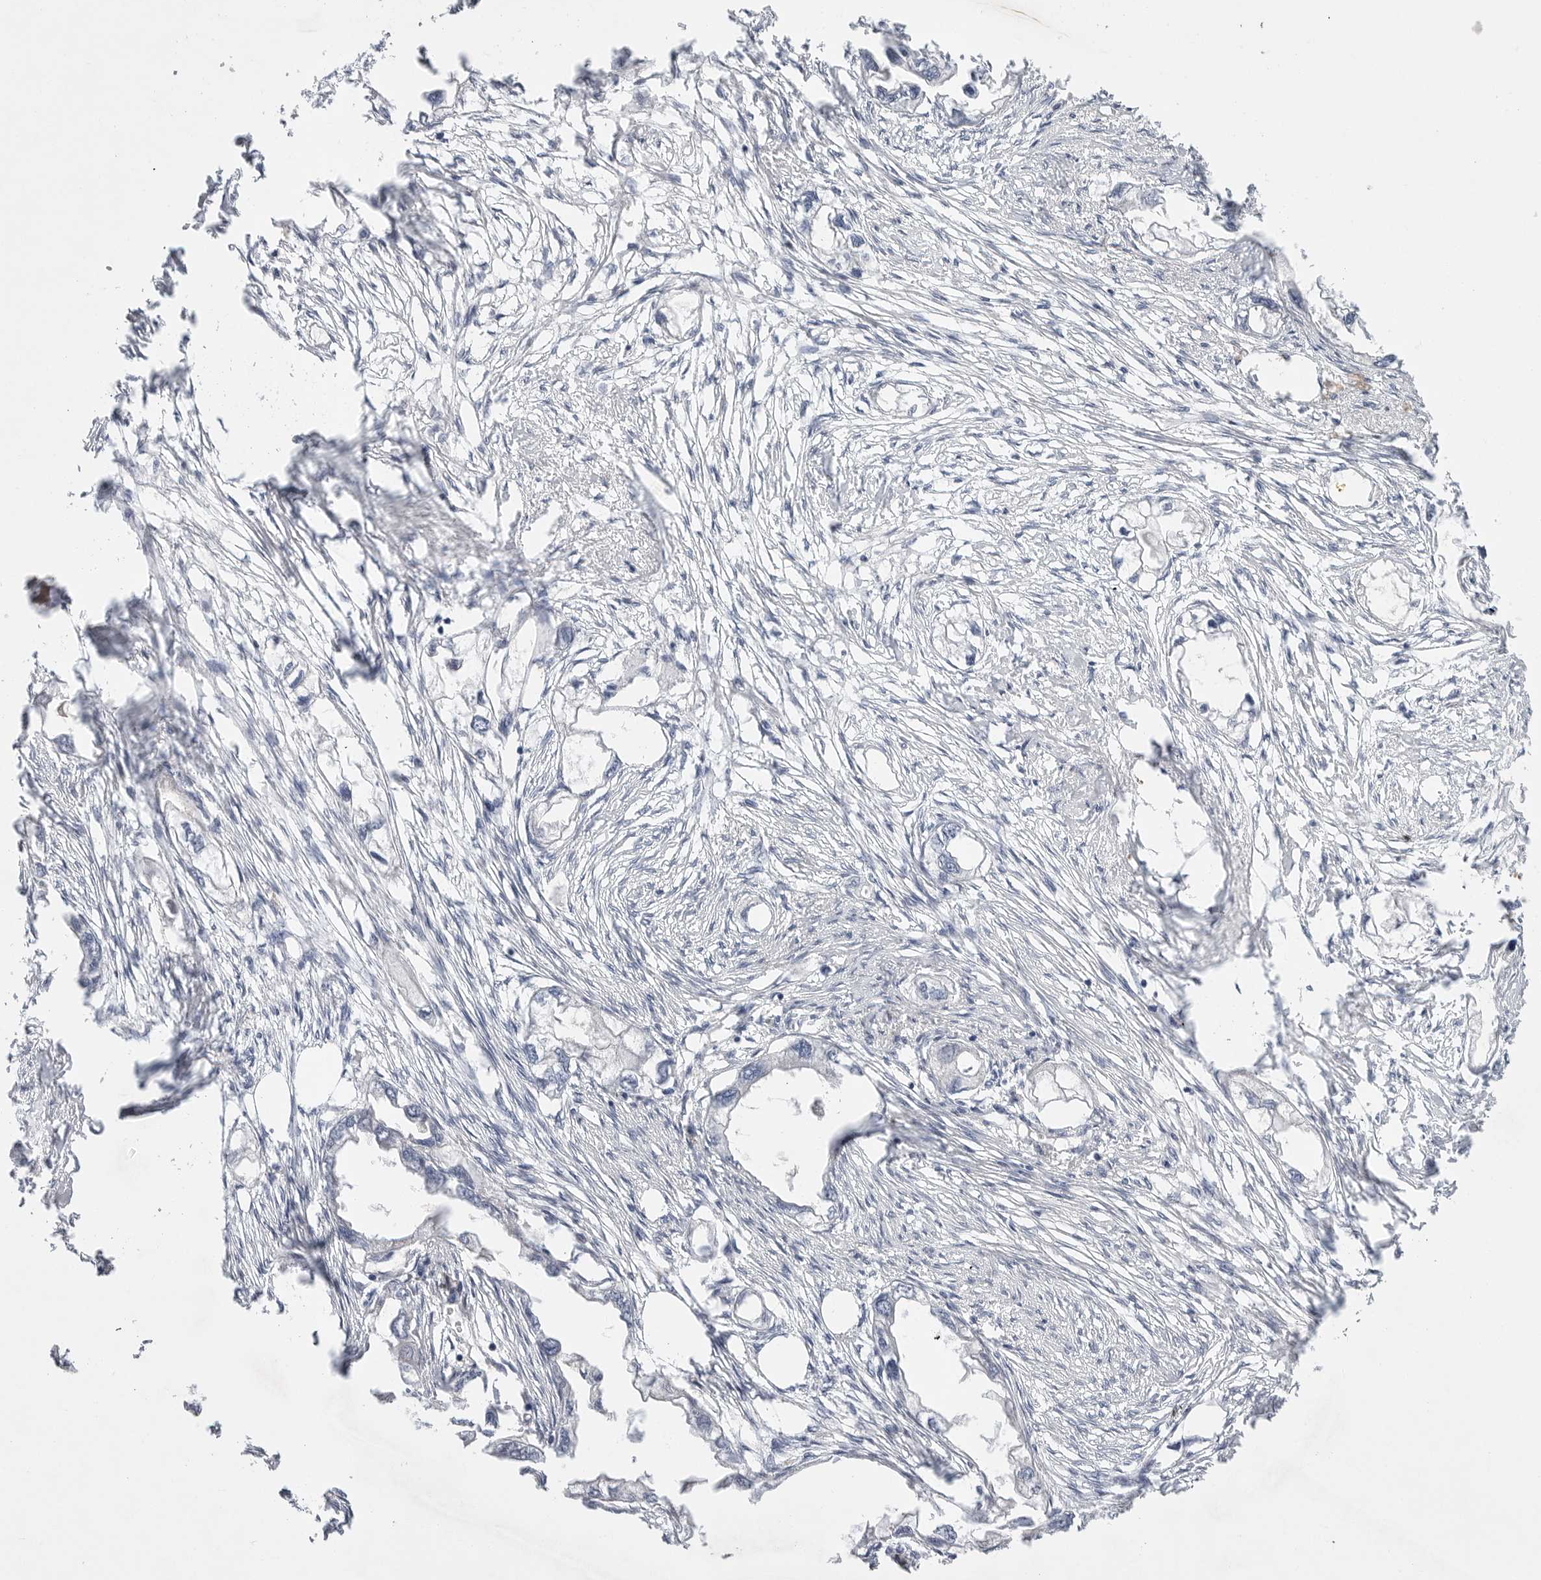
{"staining": {"intensity": "negative", "quantity": "none", "location": "none"}, "tissue": "endometrial cancer", "cell_type": "Tumor cells", "image_type": "cancer", "snomed": [{"axis": "morphology", "description": "Adenocarcinoma, NOS"}, {"axis": "morphology", "description": "Adenocarcinoma, metastatic, NOS"}, {"axis": "topography", "description": "Adipose tissue"}, {"axis": "topography", "description": "Endometrium"}], "caption": "An immunohistochemistry image of endometrial metastatic adenocarcinoma is shown. There is no staining in tumor cells of endometrial metastatic adenocarcinoma.", "gene": "CAMK2B", "patient": {"sex": "female", "age": 67}}